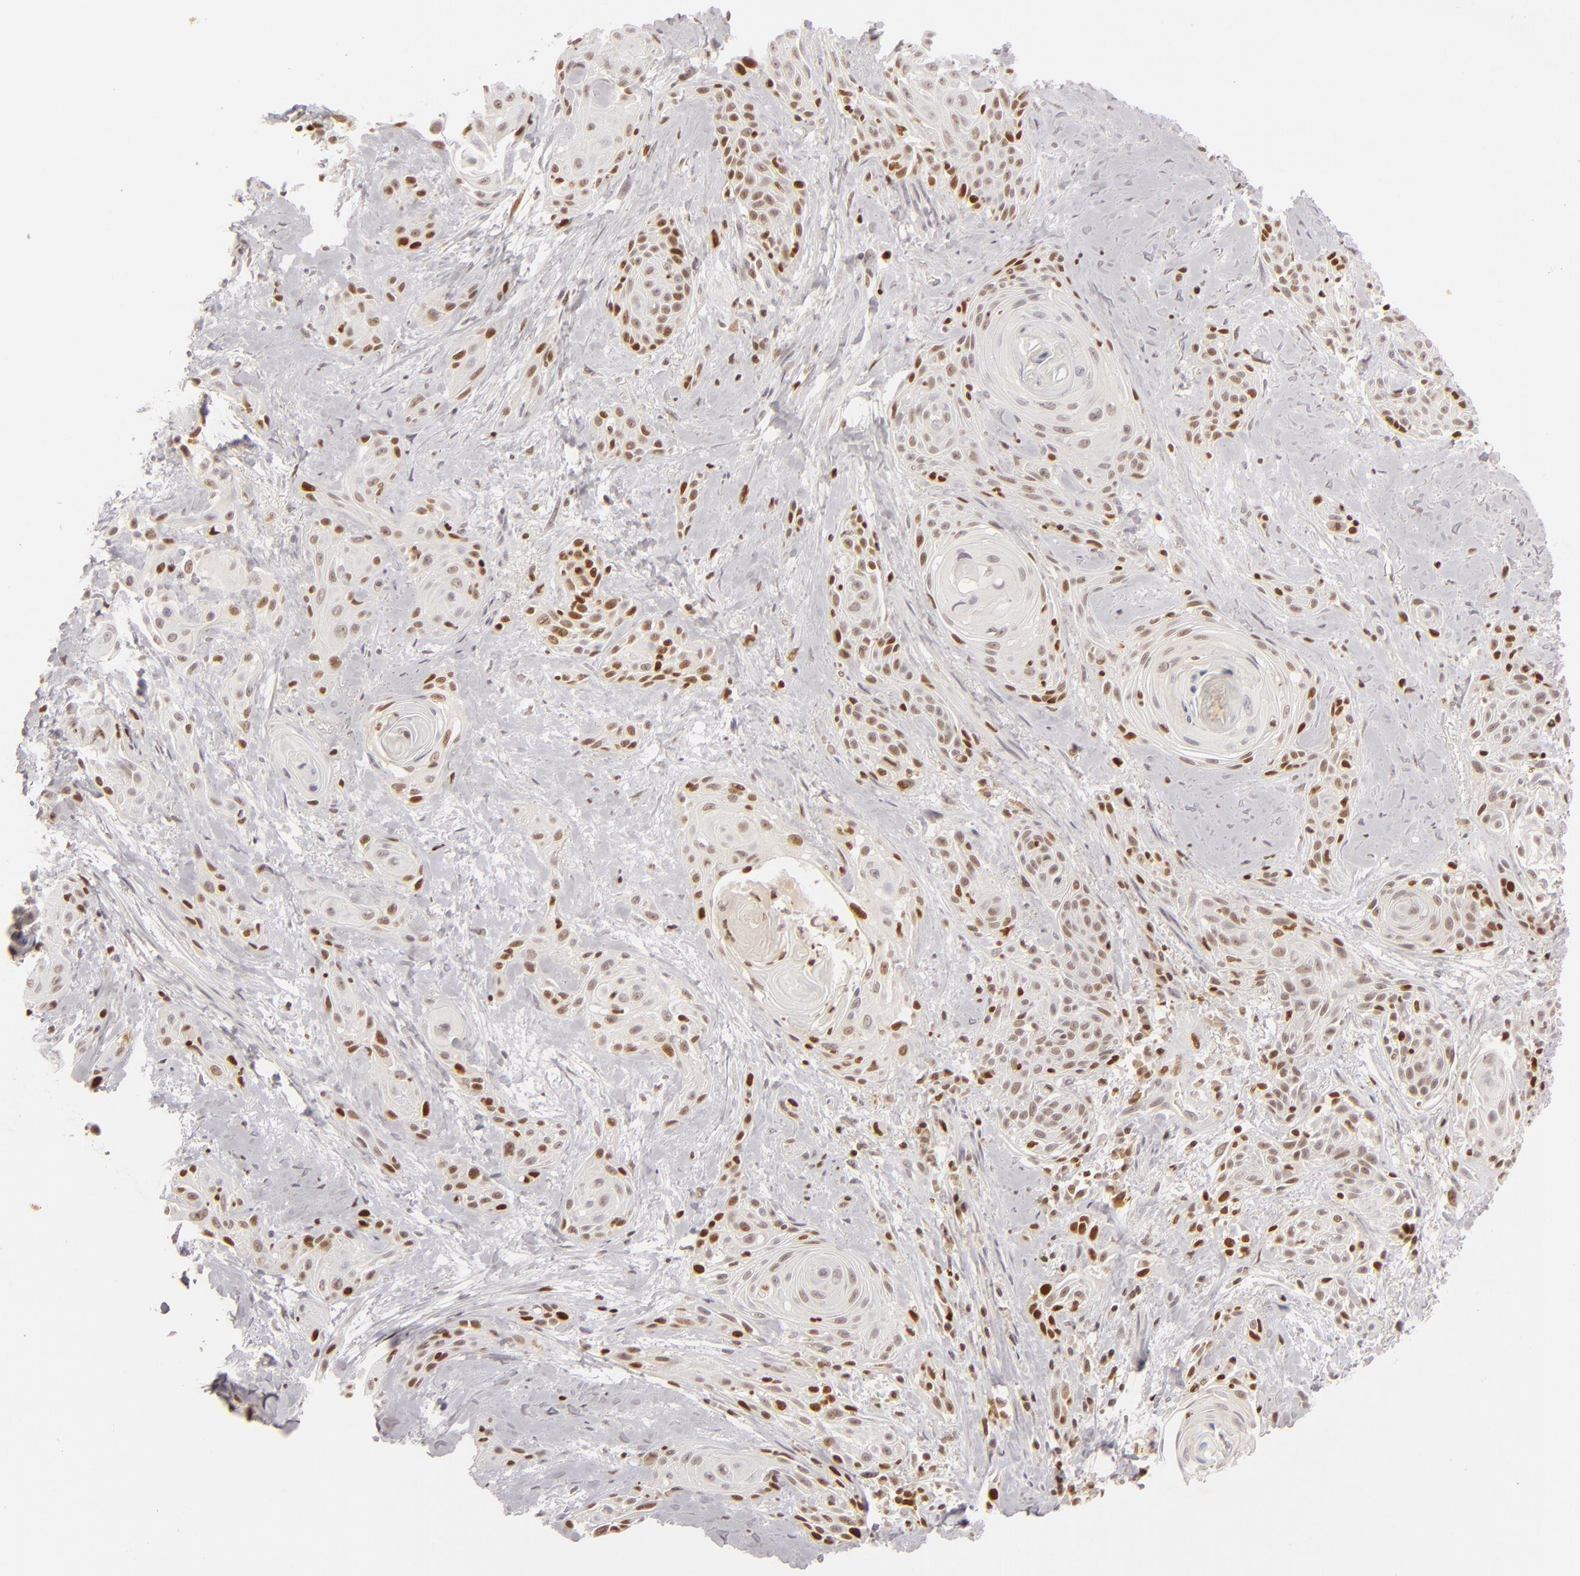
{"staining": {"intensity": "strong", "quantity": "25%-75%", "location": "nuclear"}, "tissue": "skin cancer", "cell_type": "Tumor cells", "image_type": "cancer", "snomed": [{"axis": "morphology", "description": "Squamous cell carcinoma, NOS"}, {"axis": "topography", "description": "Skin"}, {"axis": "topography", "description": "Anal"}], "caption": "Immunohistochemical staining of skin cancer reveals high levels of strong nuclear protein positivity in approximately 25%-75% of tumor cells. Nuclei are stained in blue.", "gene": "FEN1", "patient": {"sex": "male", "age": 64}}